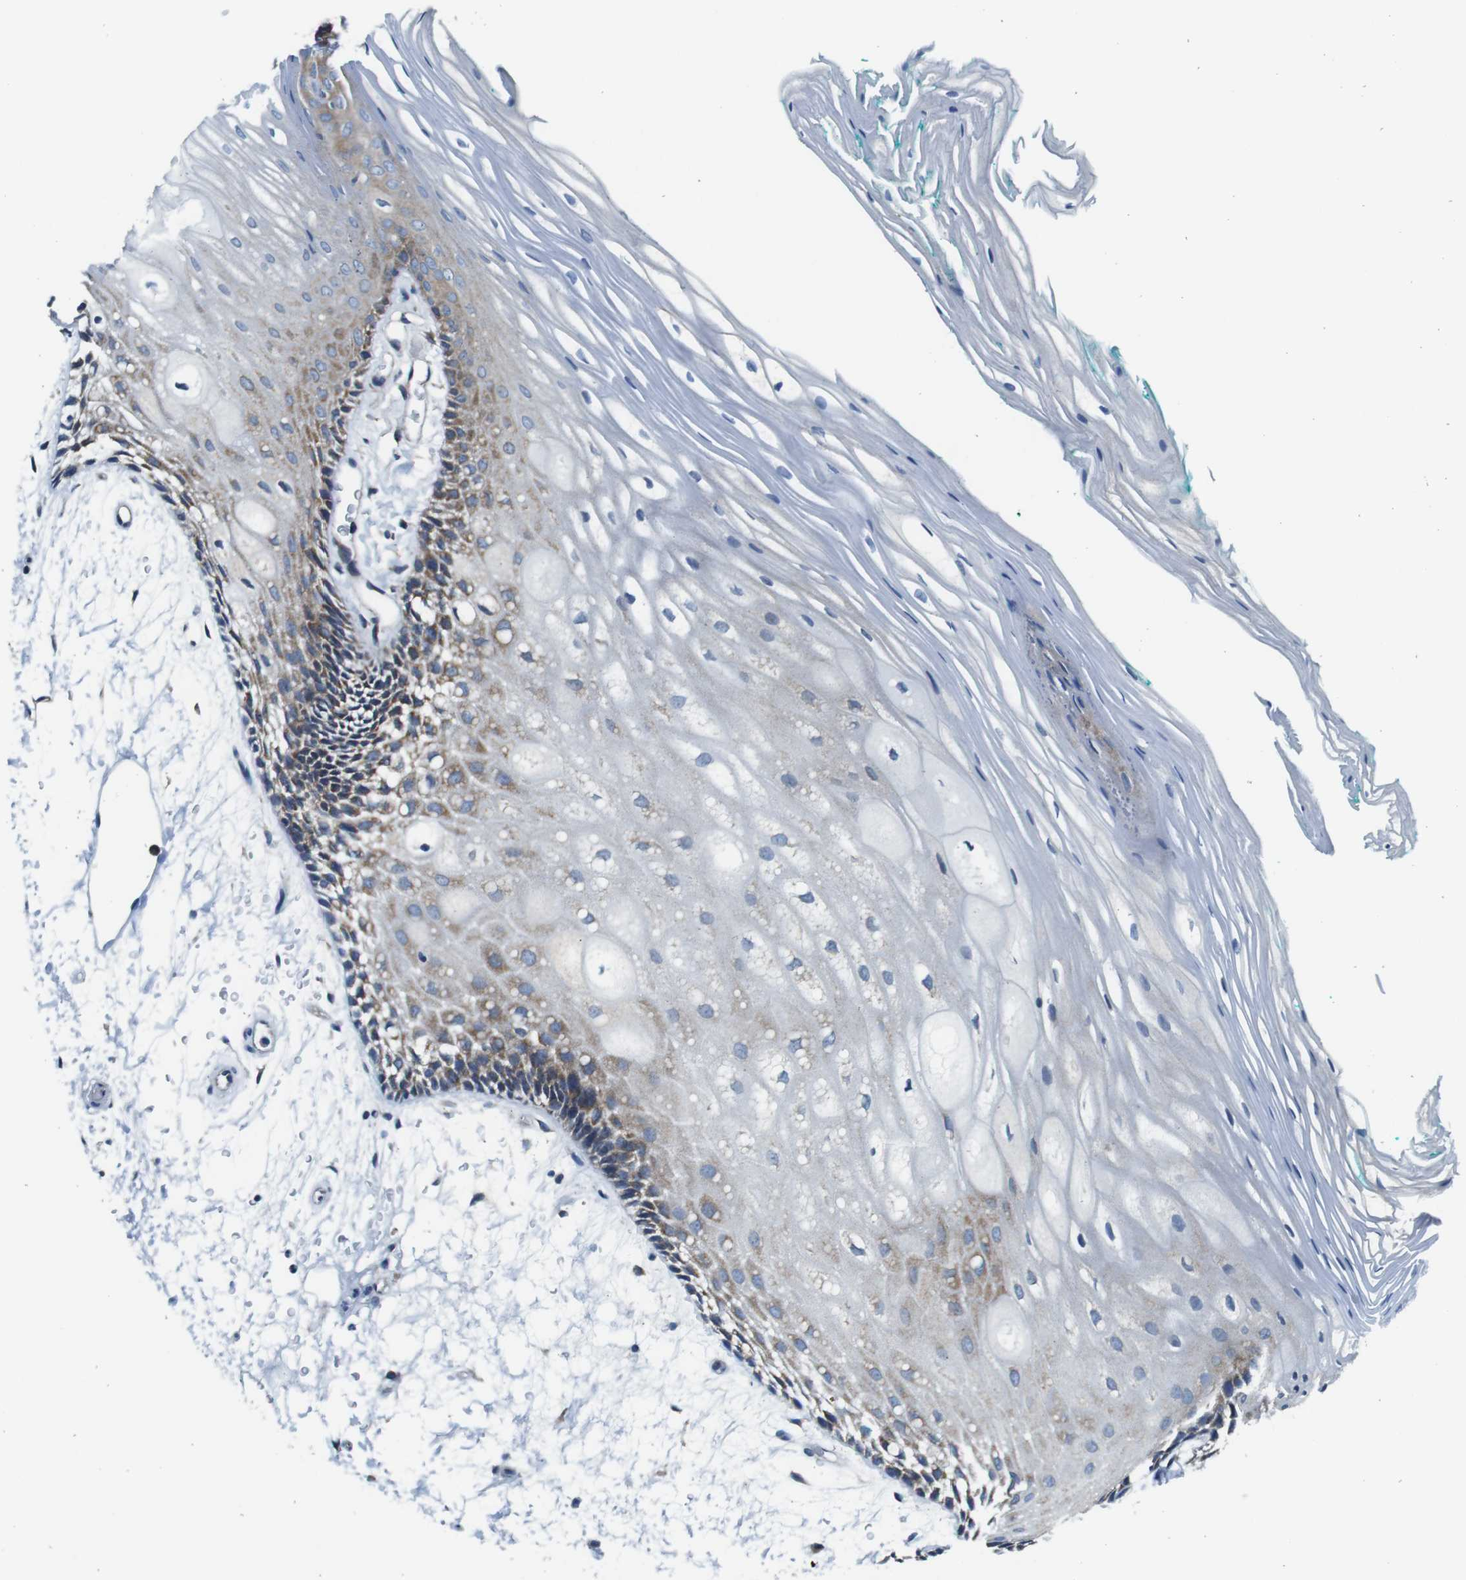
{"staining": {"intensity": "moderate", "quantity": "25%-75%", "location": "cytoplasmic/membranous"}, "tissue": "oral mucosa", "cell_type": "Squamous epithelial cells", "image_type": "normal", "snomed": [{"axis": "morphology", "description": "Normal tissue, NOS"}, {"axis": "topography", "description": "Skeletal muscle"}, {"axis": "topography", "description": "Oral tissue"}, {"axis": "topography", "description": "Peripheral nerve tissue"}], "caption": "Moderate cytoplasmic/membranous positivity is identified in about 25%-75% of squamous epithelial cells in benign oral mucosa.", "gene": "EIF2B5", "patient": {"sex": "female", "age": 84}}